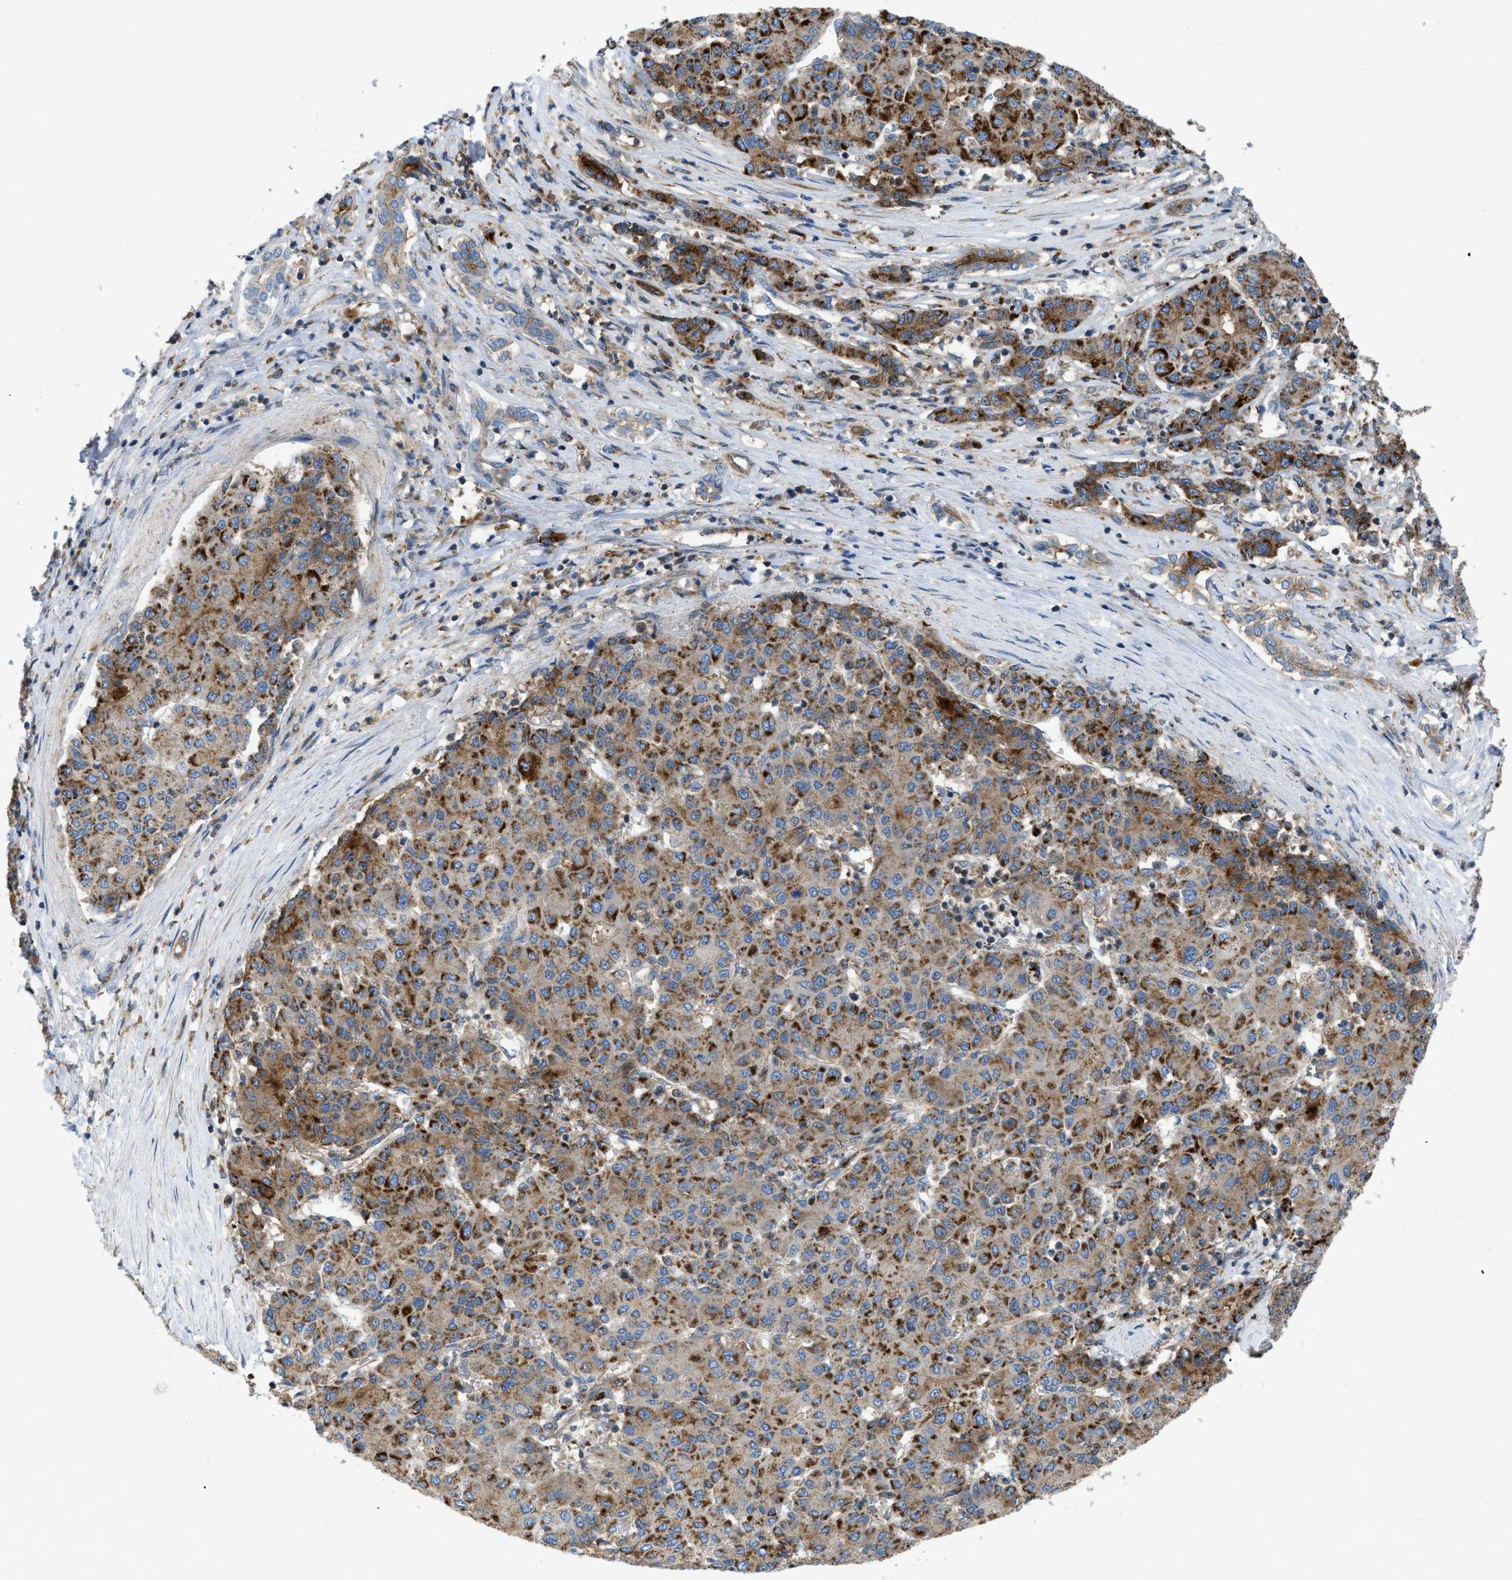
{"staining": {"intensity": "moderate", "quantity": ">75%", "location": "cytoplasmic/membranous"}, "tissue": "liver cancer", "cell_type": "Tumor cells", "image_type": "cancer", "snomed": [{"axis": "morphology", "description": "Carcinoma, Hepatocellular, NOS"}, {"axis": "topography", "description": "Liver"}], "caption": "This micrograph exhibits immunohistochemistry (IHC) staining of liver cancer (hepatocellular carcinoma), with medium moderate cytoplasmic/membranous positivity in about >75% of tumor cells.", "gene": "ATP2A3", "patient": {"sex": "male", "age": 65}}